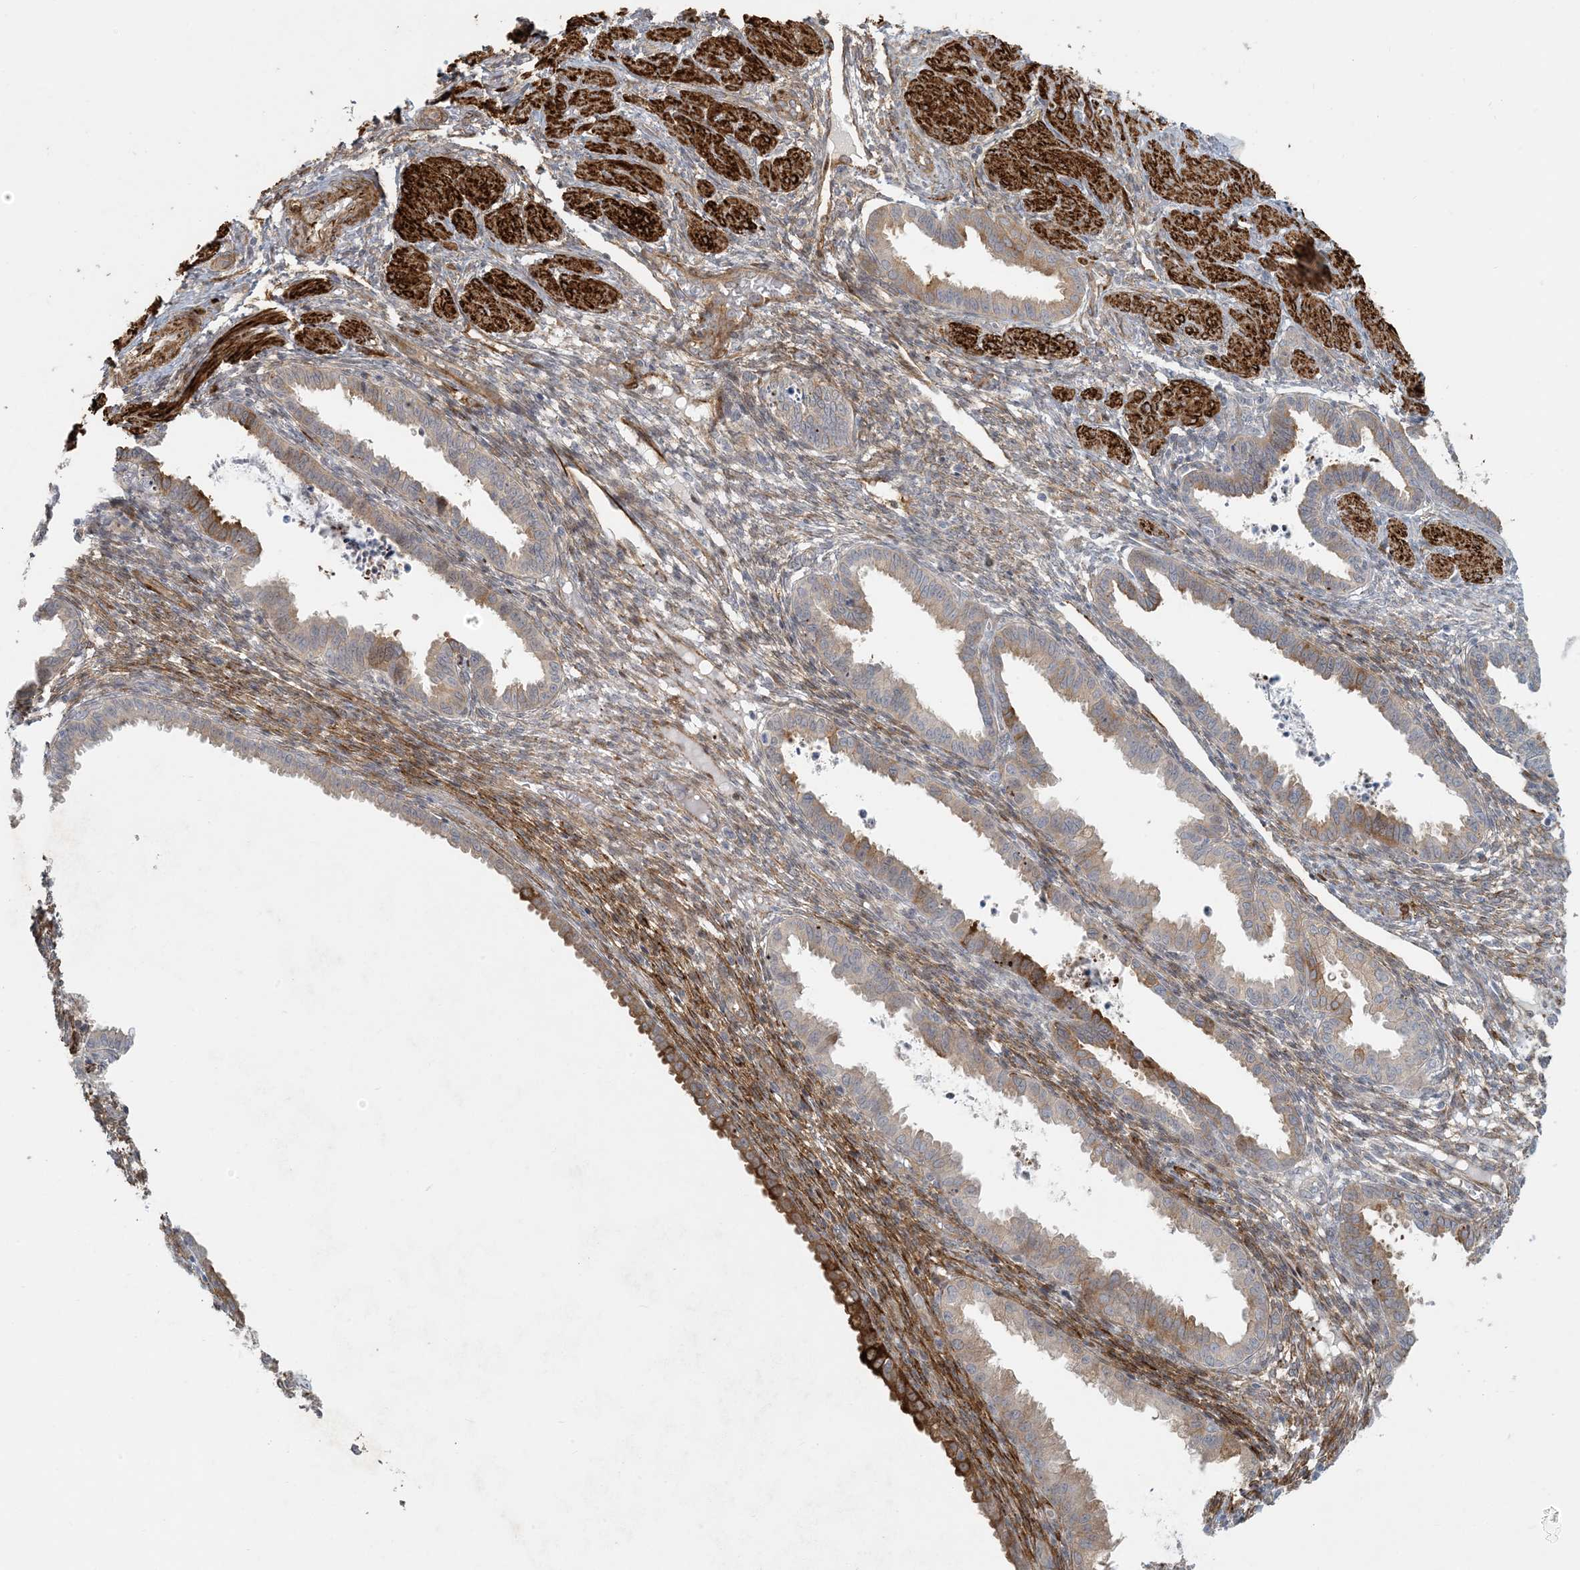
{"staining": {"intensity": "weak", "quantity": "<25%", "location": "cytoplasmic/membranous"}, "tissue": "endometrium", "cell_type": "Cells in endometrial stroma", "image_type": "normal", "snomed": [{"axis": "morphology", "description": "Normal tissue, NOS"}, {"axis": "topography", "description": "Endometrium"}], "caption": "A photomicrograph of endometrium stained for a protein displays no brown staining in cells in endometrial stroma. (Stains: DAB immunohistochemistry with hematoxylin counter stain, Microscopy: brightfield microscopy at high magnification).", "gene": "BCORL1", "patient": {"sex": "female", "age": 33}}